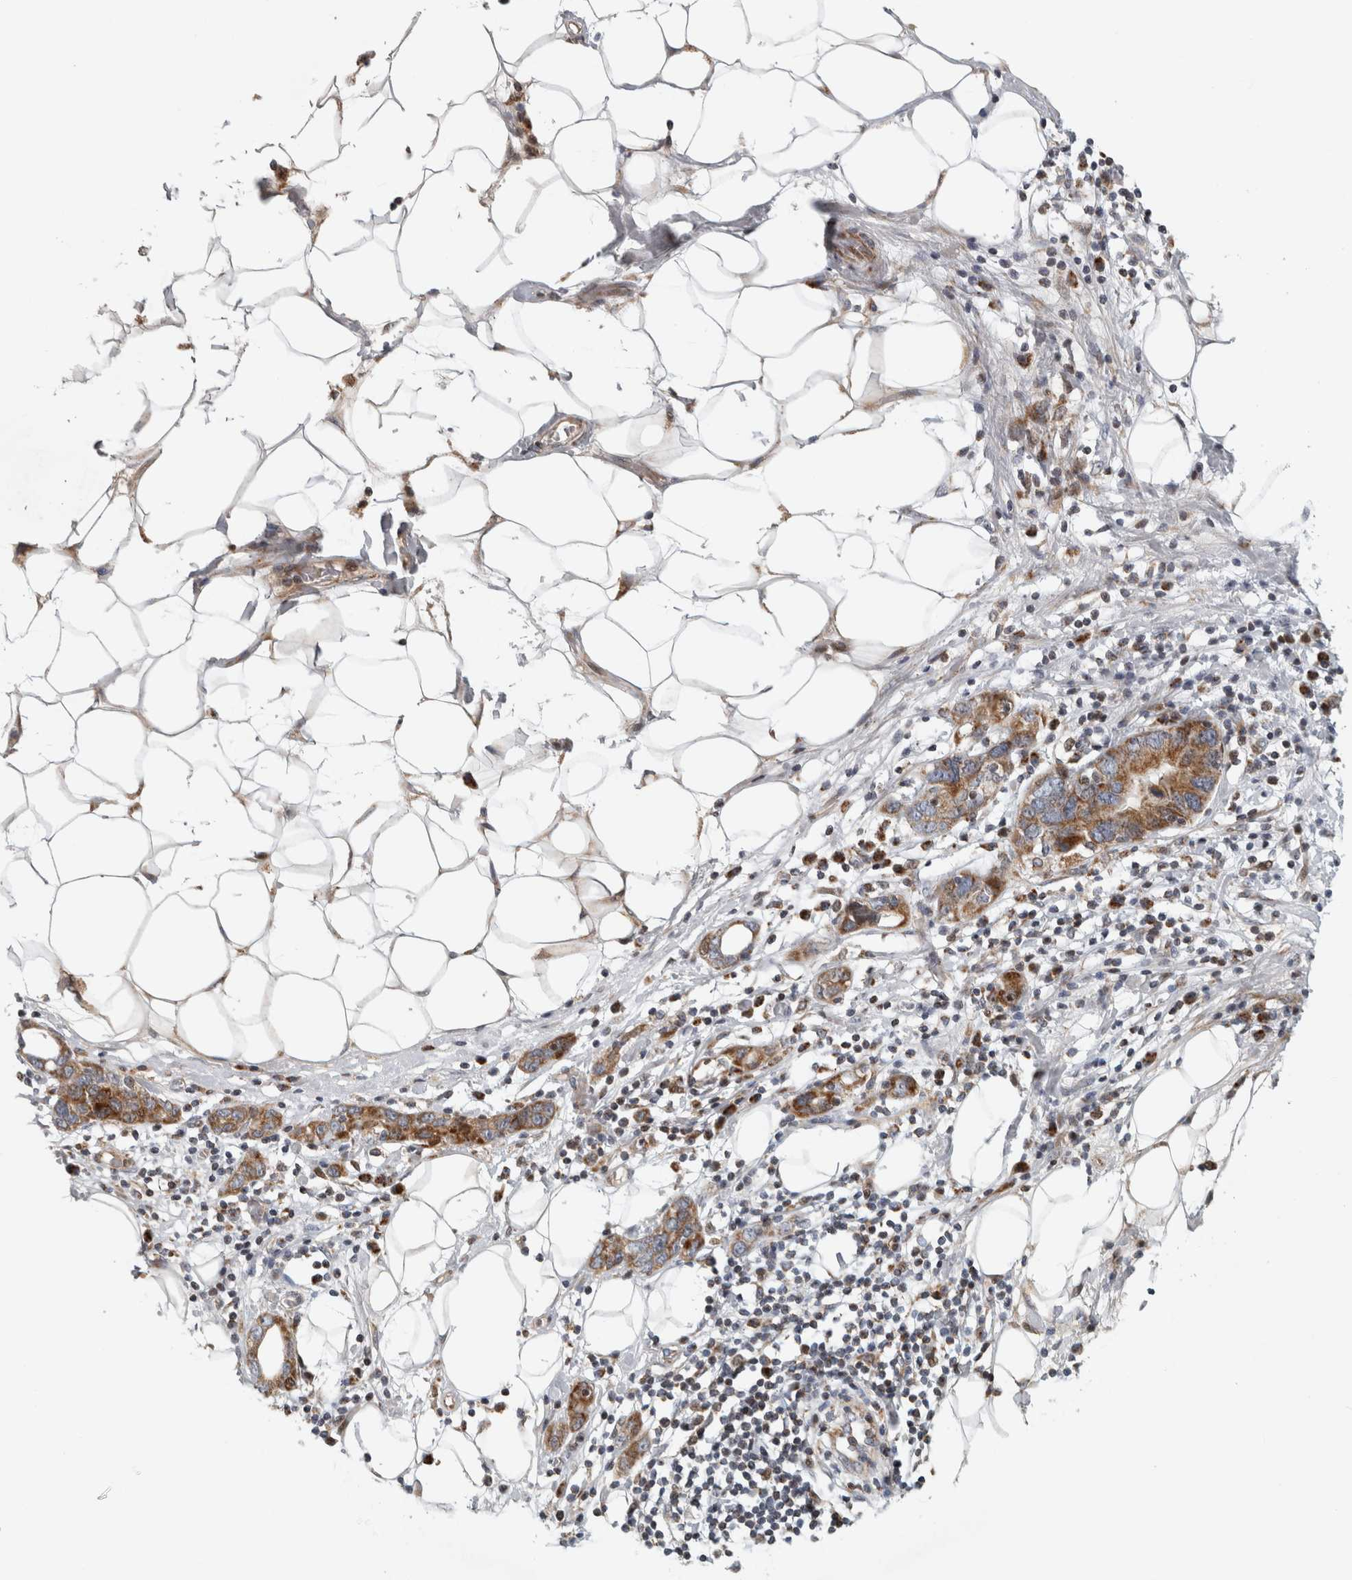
{"staining": {"intensity": "moderate", "quantity": ">75%", "location": "cytoplasmic/membranous"}, "tissue": "stomach cancer", "cell_type": "Tumor cells", "image_type": "cancer", "snomed": [{"axis": "morphology", "description": "Adenocarcinoma, NOS"}, {"axis": "topography", "description": "Stomach, lower"}], "caption": "IHC micrograph of neoplastic tissue: adenocarcinoma (stomach) stained using immunohistochemistry reveals medium levels of moderate protein expression localized specifically in the cytoplasmic/membranous of tumor cells, appearing as a cytoplasmic/membranous brown color.", "gene": "RBM48", "patient": {"sex": "female", "age": 93}}